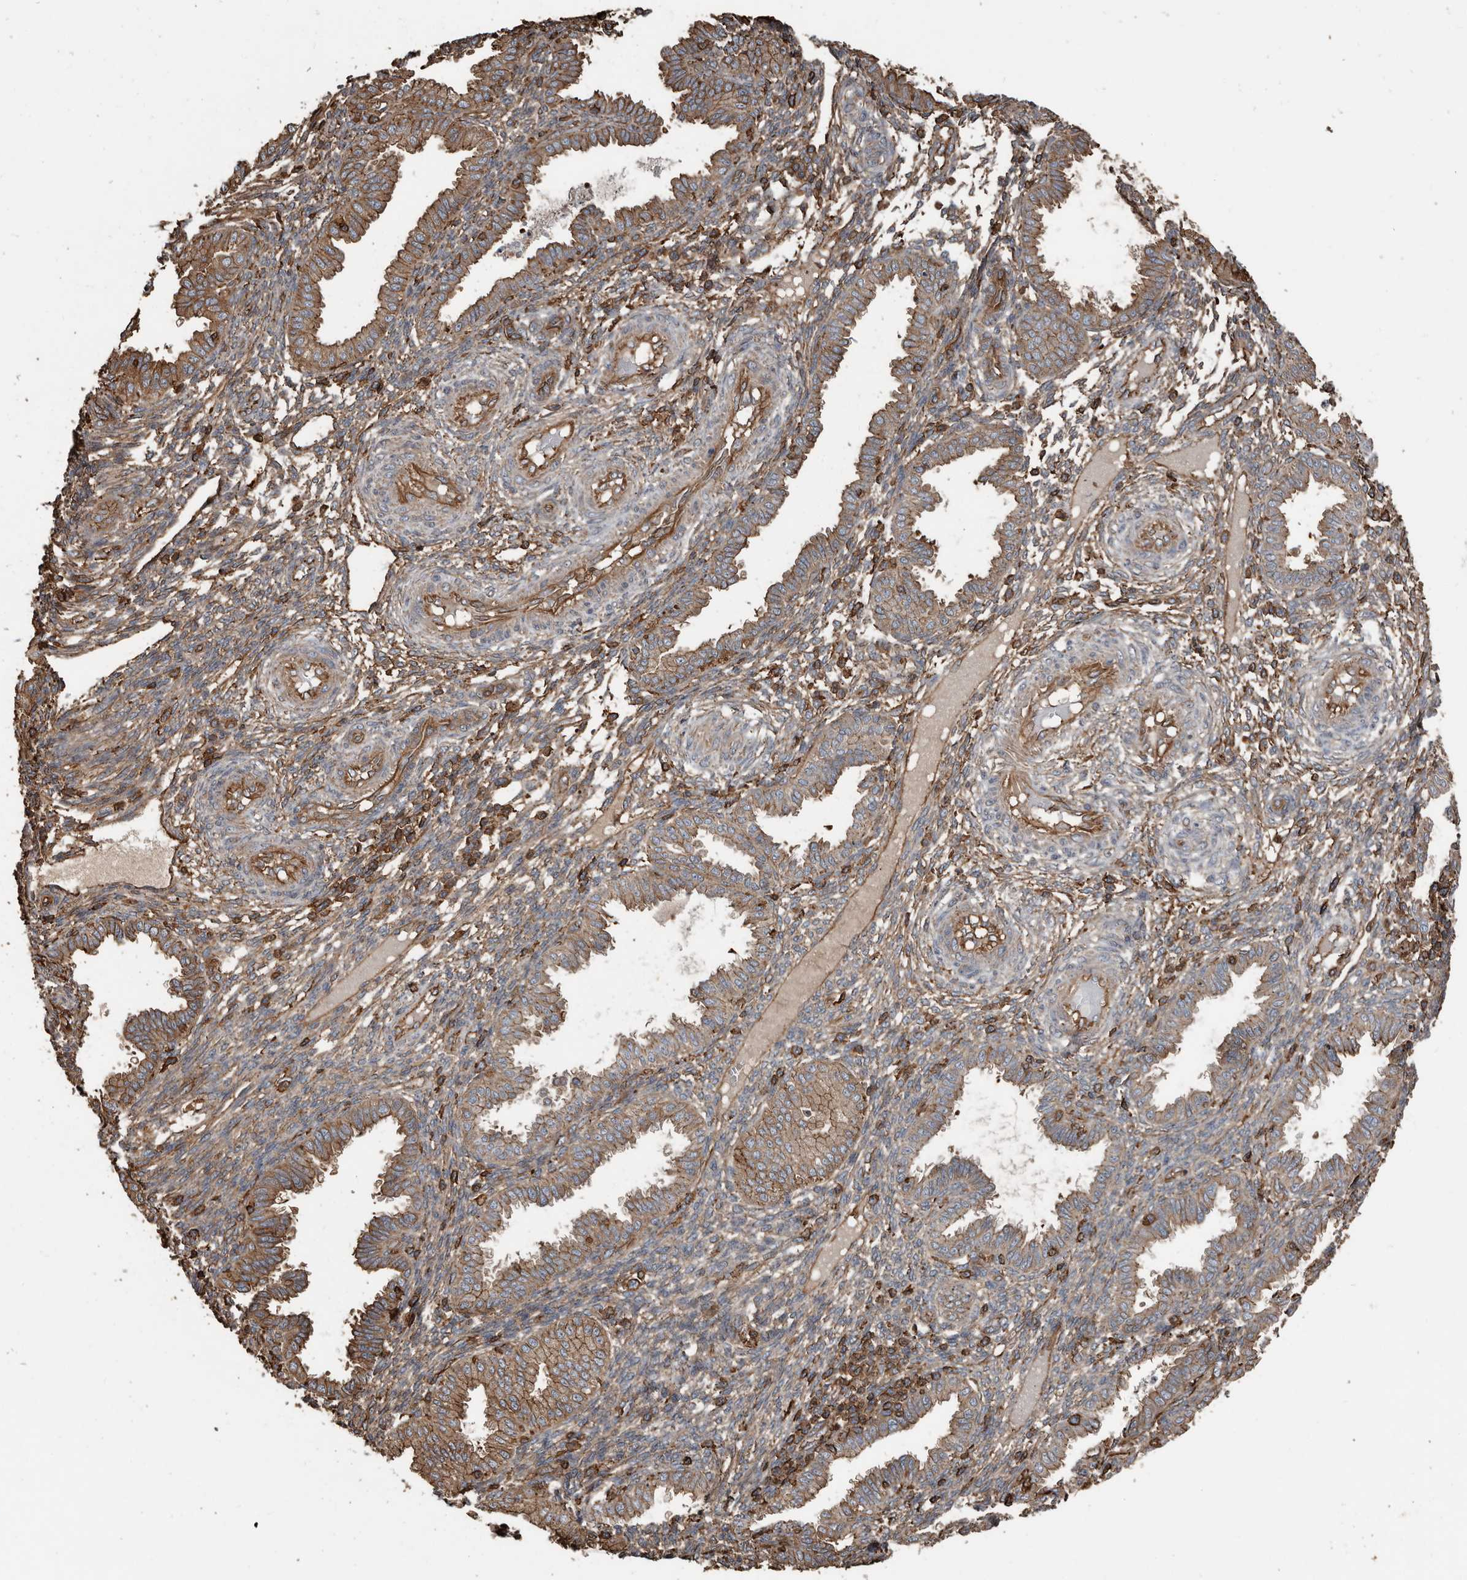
{"staining": {"intensity": "moderate", "quantity": "25%-75%", "location": "cytoplasmic/membranous"}, "tissue": "endometrium", "cell_type": "Cells in endometrial stroma", "image_type": "normal", "snomed": [{"axis": "morphology", "description": "Normal tissue, NOS"}, {"axis": "topography", "description": "Endometrium"}], "caption": "Brown immunohistochemical staining in unremarkable human endometrium reveals moderate cytoplasmic/membranous positivity in approximately 25%-75% of cells in endometrial stroma.", "gene": "DENND6B", "patient": {"sex": "female", "age": 33}}